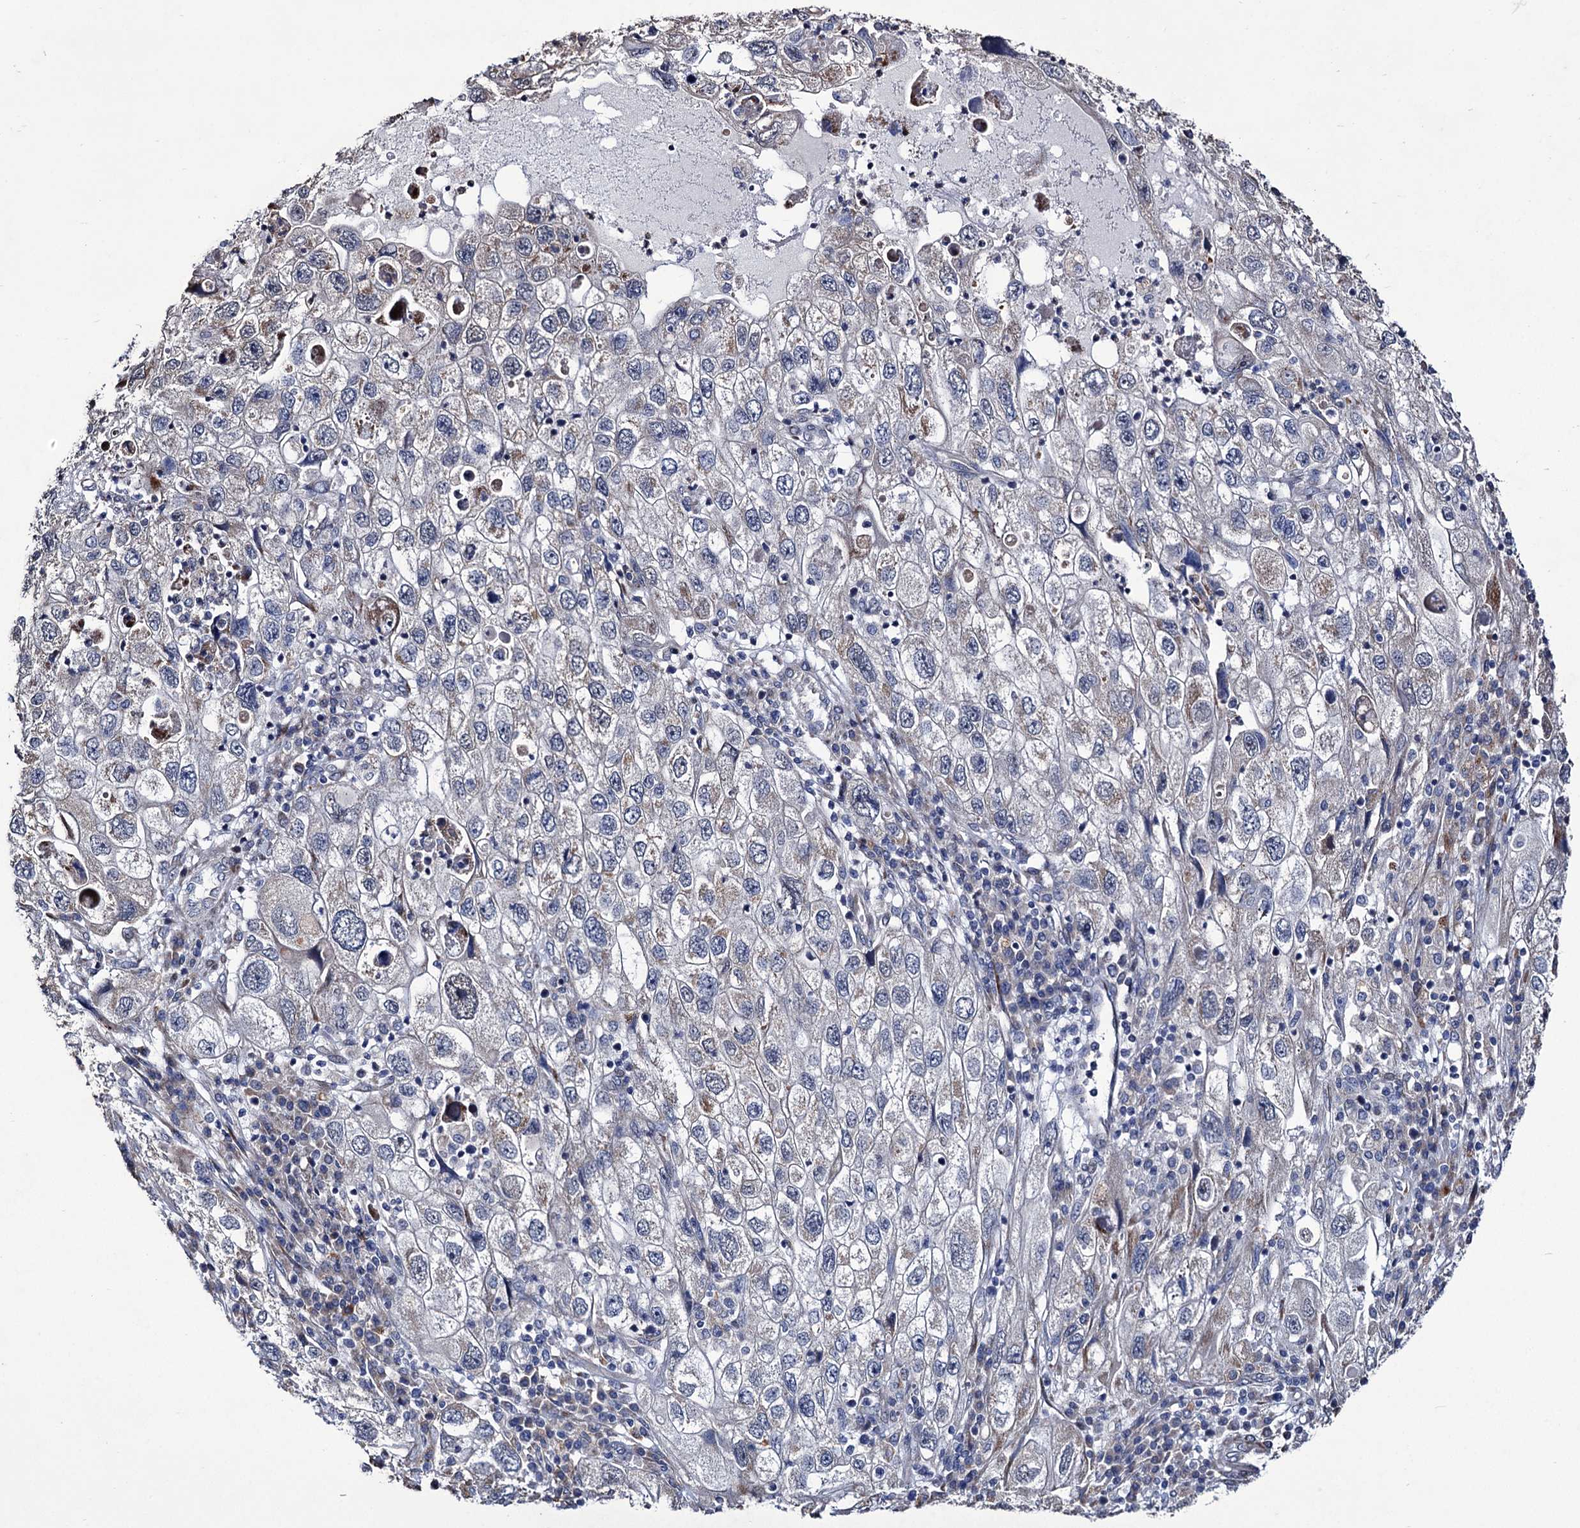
{"staining": {"intensity": "negative", "quantity": "none", "location": "none"}, "tissue": "endometrial cancer", "cell_type": "Tumor cells", "image_type": "cancer", "snomed": [{"axis": "morphology", "description": "Adenocarcinoma, NOS"}, {"axis": "topography", "description": "Endometrium"}], "caption": "Endometrial cancer (adenocarcinoma) stained for a protein using IHC displays no expression tumor cells.", "gene": "TUBGCP5", "patient": {"sex": "female", "age": 49}}